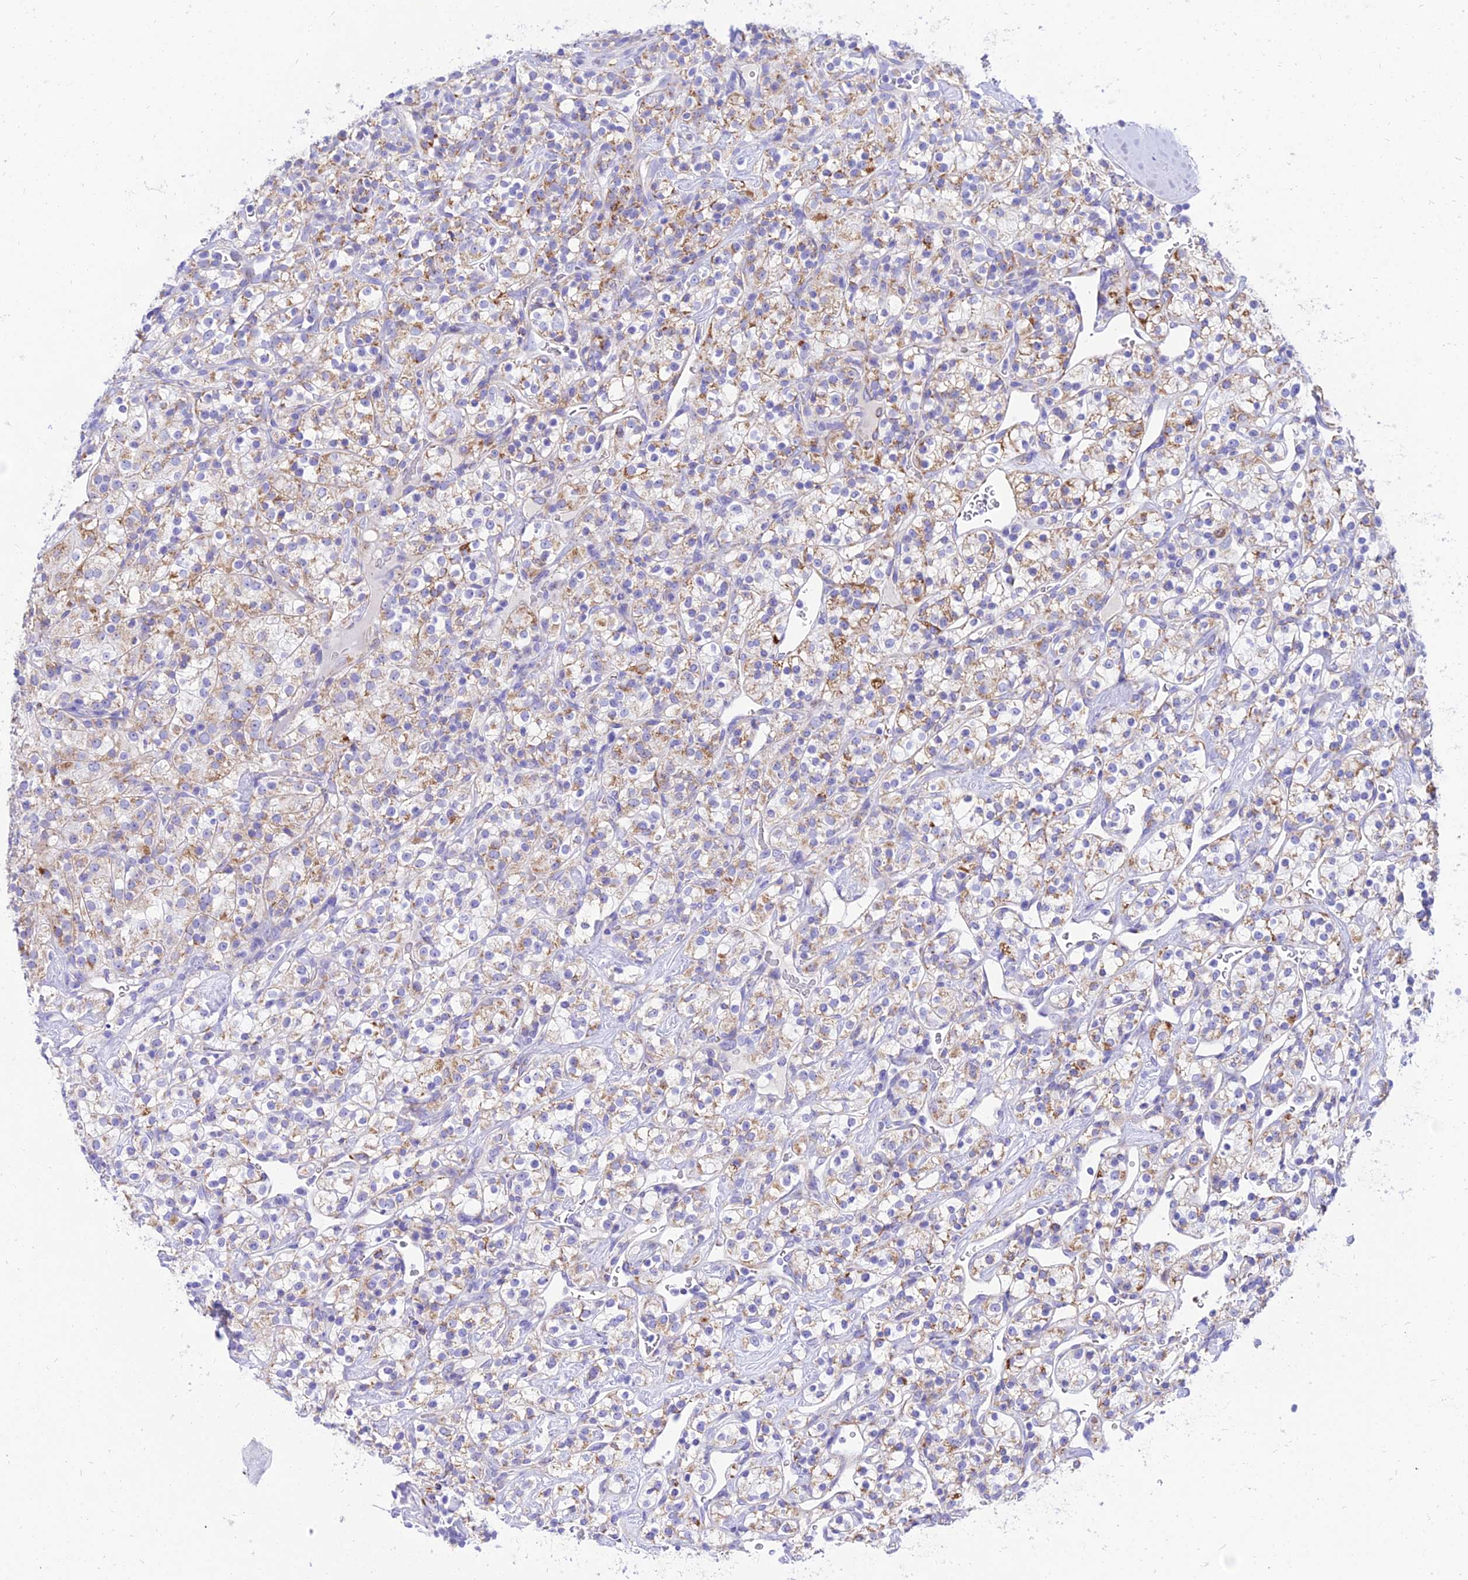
{"staining": {"intensity": "moderate", "quantity": "25%-75%", "location": "cytoplasmic/membranous"}, "tissue": "renal cancer", "cell_type": "Tumor cells", "image_type": "cancer", "snomed": [{"axis": "morphology", "description": "Adenocarcinoma, NOS"}, {"axis": "topography", "description": "Kidney"}], "caption": "Protein analysis of renal cancer tissue demonstrates moderate cytoplasmic/membranous staining in about 25%-75% of tumor cells. The staining was performed using DAB (3,3'-diaminobenzidine) to visualize the protein expression in brown, while the nuclei were stained in blue with hematoxylin (Magnification: 20x).", "gene": "PKN3", "patient": {"sex": "male", "age": 77}}